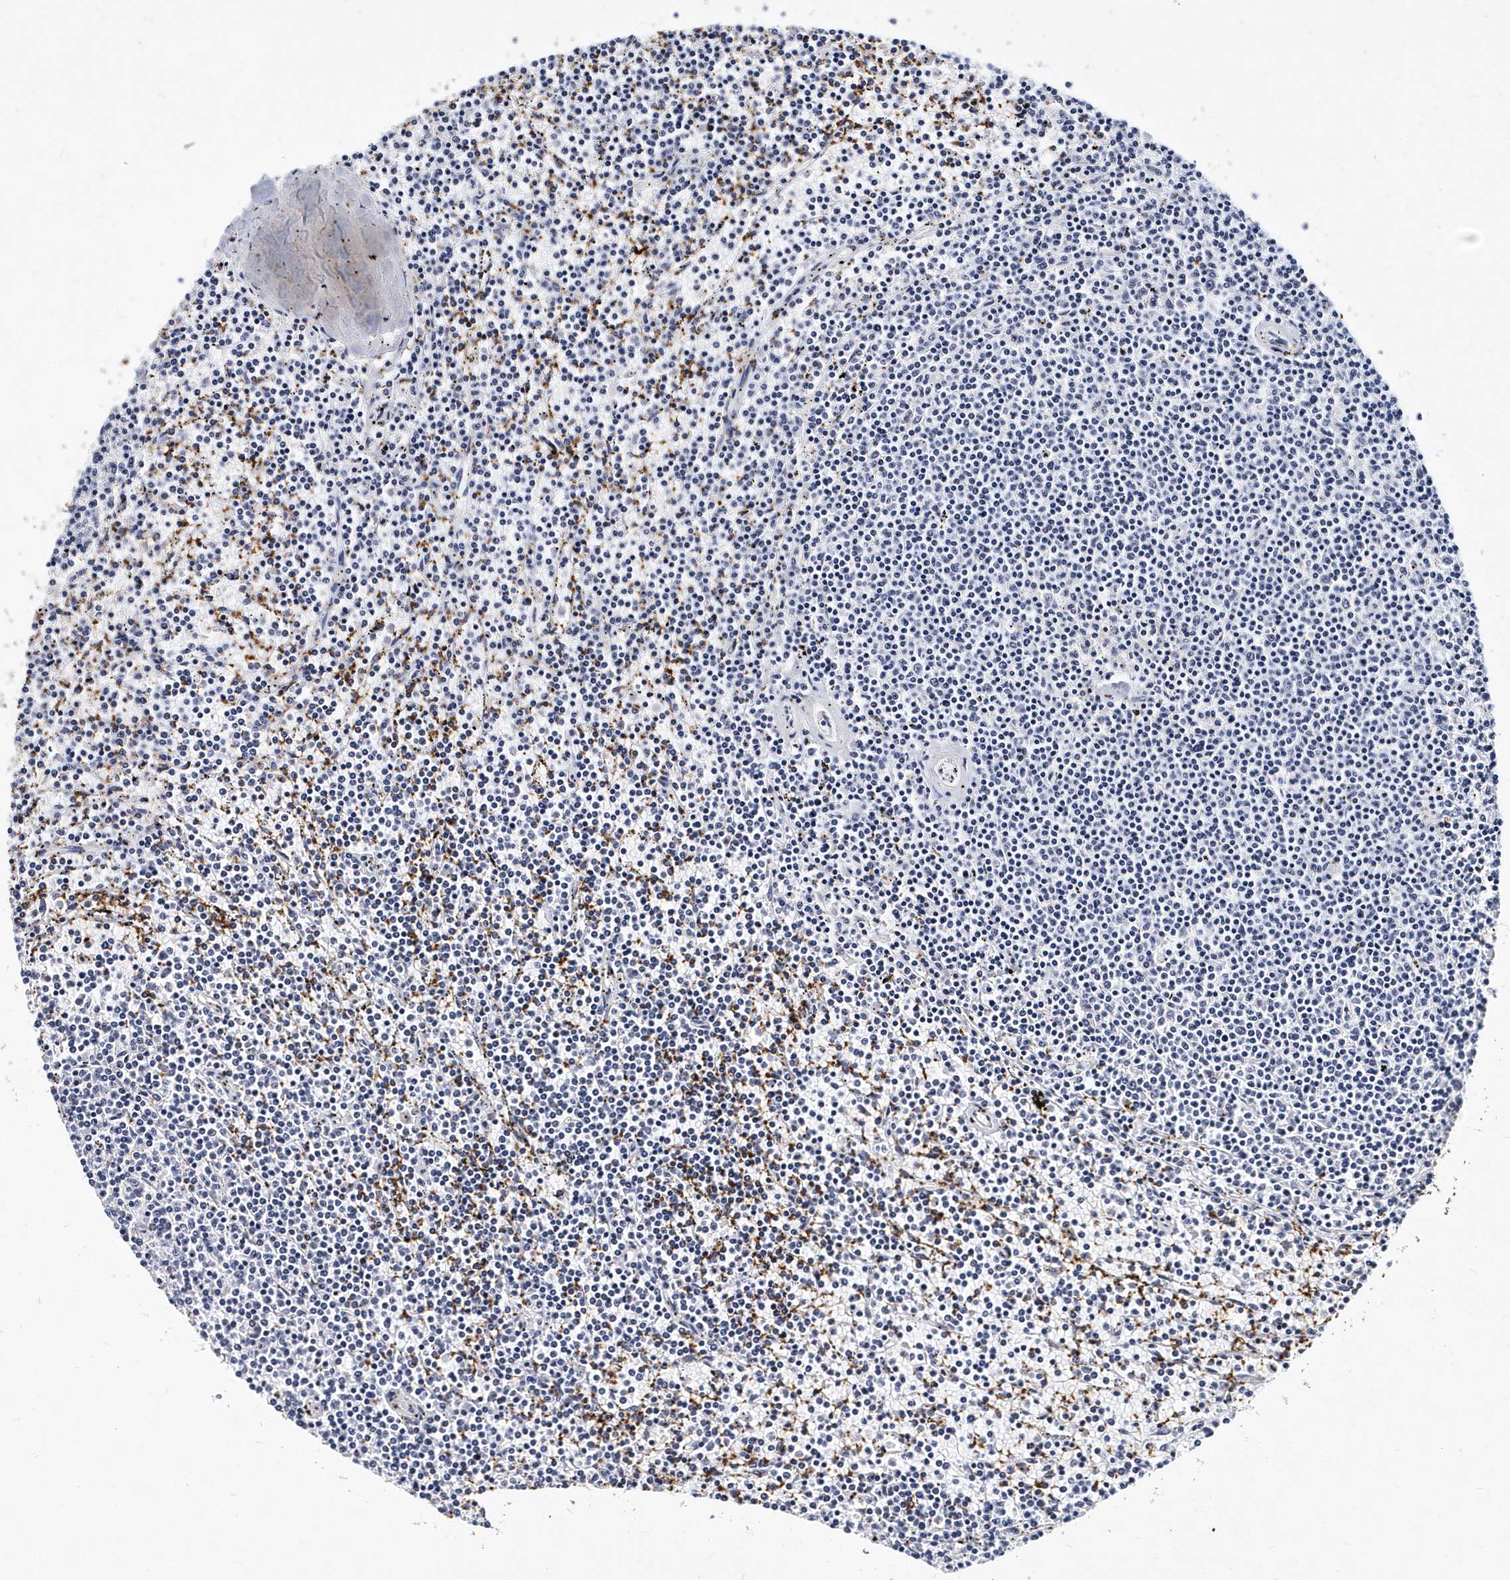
{"staining": {"intensity": "negative", "quantity": "none", "location": "none"}, "tissue": "lymphoma", "cell_type": "Tumor cells", "image_type": "cancer", "snomed": [{"axis": "morphology", "description": "Malignant lymphoma, non-Hodgkin's type, Low grade"}, {"axis": "topography", "description": "Spleen"}], "caption": "This is an immunohistochemistry (IHC) histopathology image of low-grade malignant lymphoma, non-Hodgkin's type. There is no staining in tumor cells.", "gene": "ITGA2B", "patient": {"sex": "female", "age": 50}}